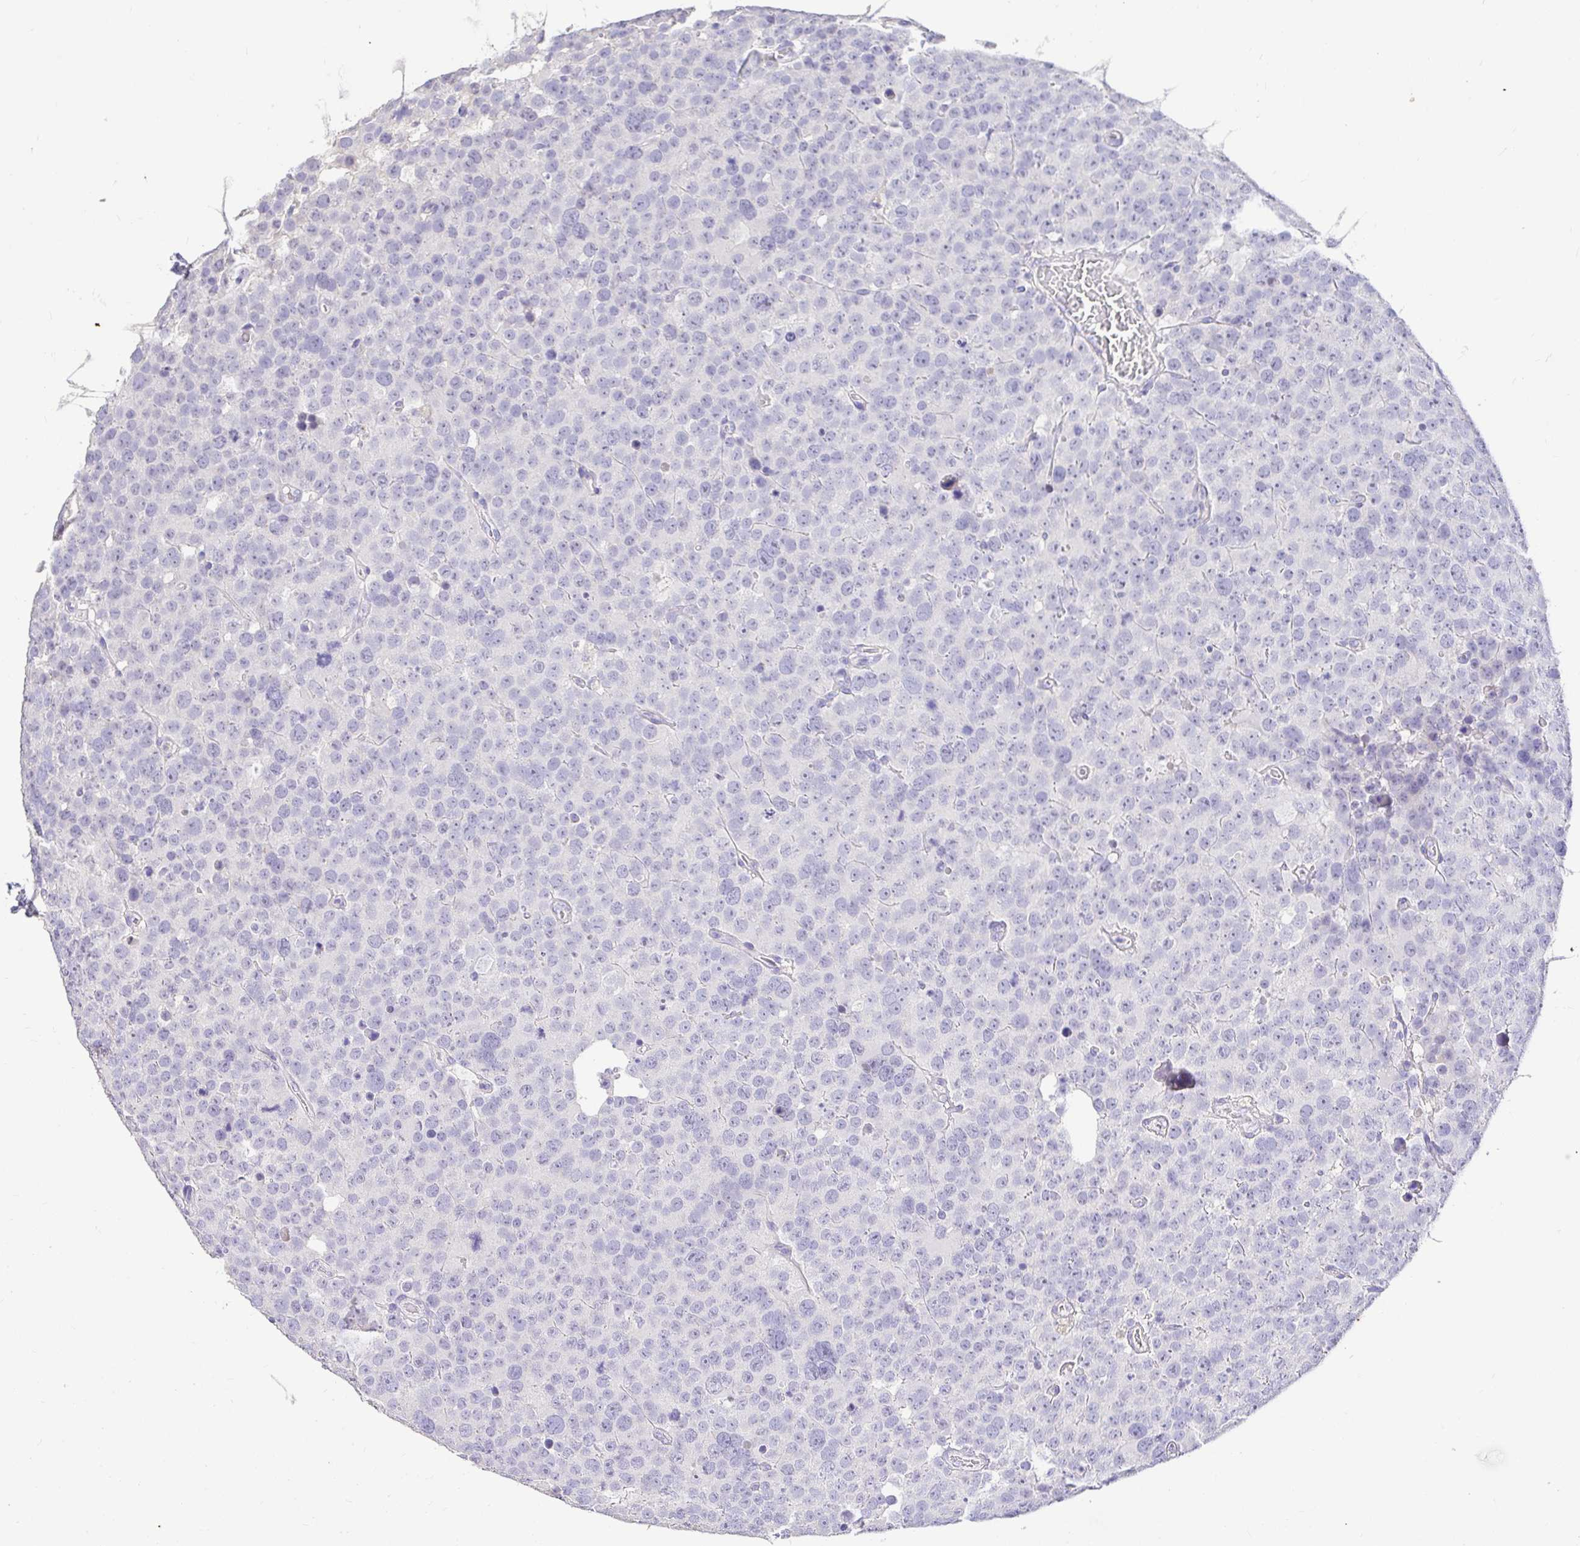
{"staining": {"intensity": "negative", "quantity": "none", "location": "none"}, "tissue": "testis cancer", "cell_type": "Tumor cells", "image_type": "cancer", "snomed": [{"axis": "morphology", "description": "Seminoma, NOS"}, {"axis": "topography", "description": "Testis"}], "caption": "IHC image of human testis cancer stained for a protein (brown), which shows no expression in tumor cells.", "gene": "CDO1", "patient": {"sex": "male", "age": 71}}